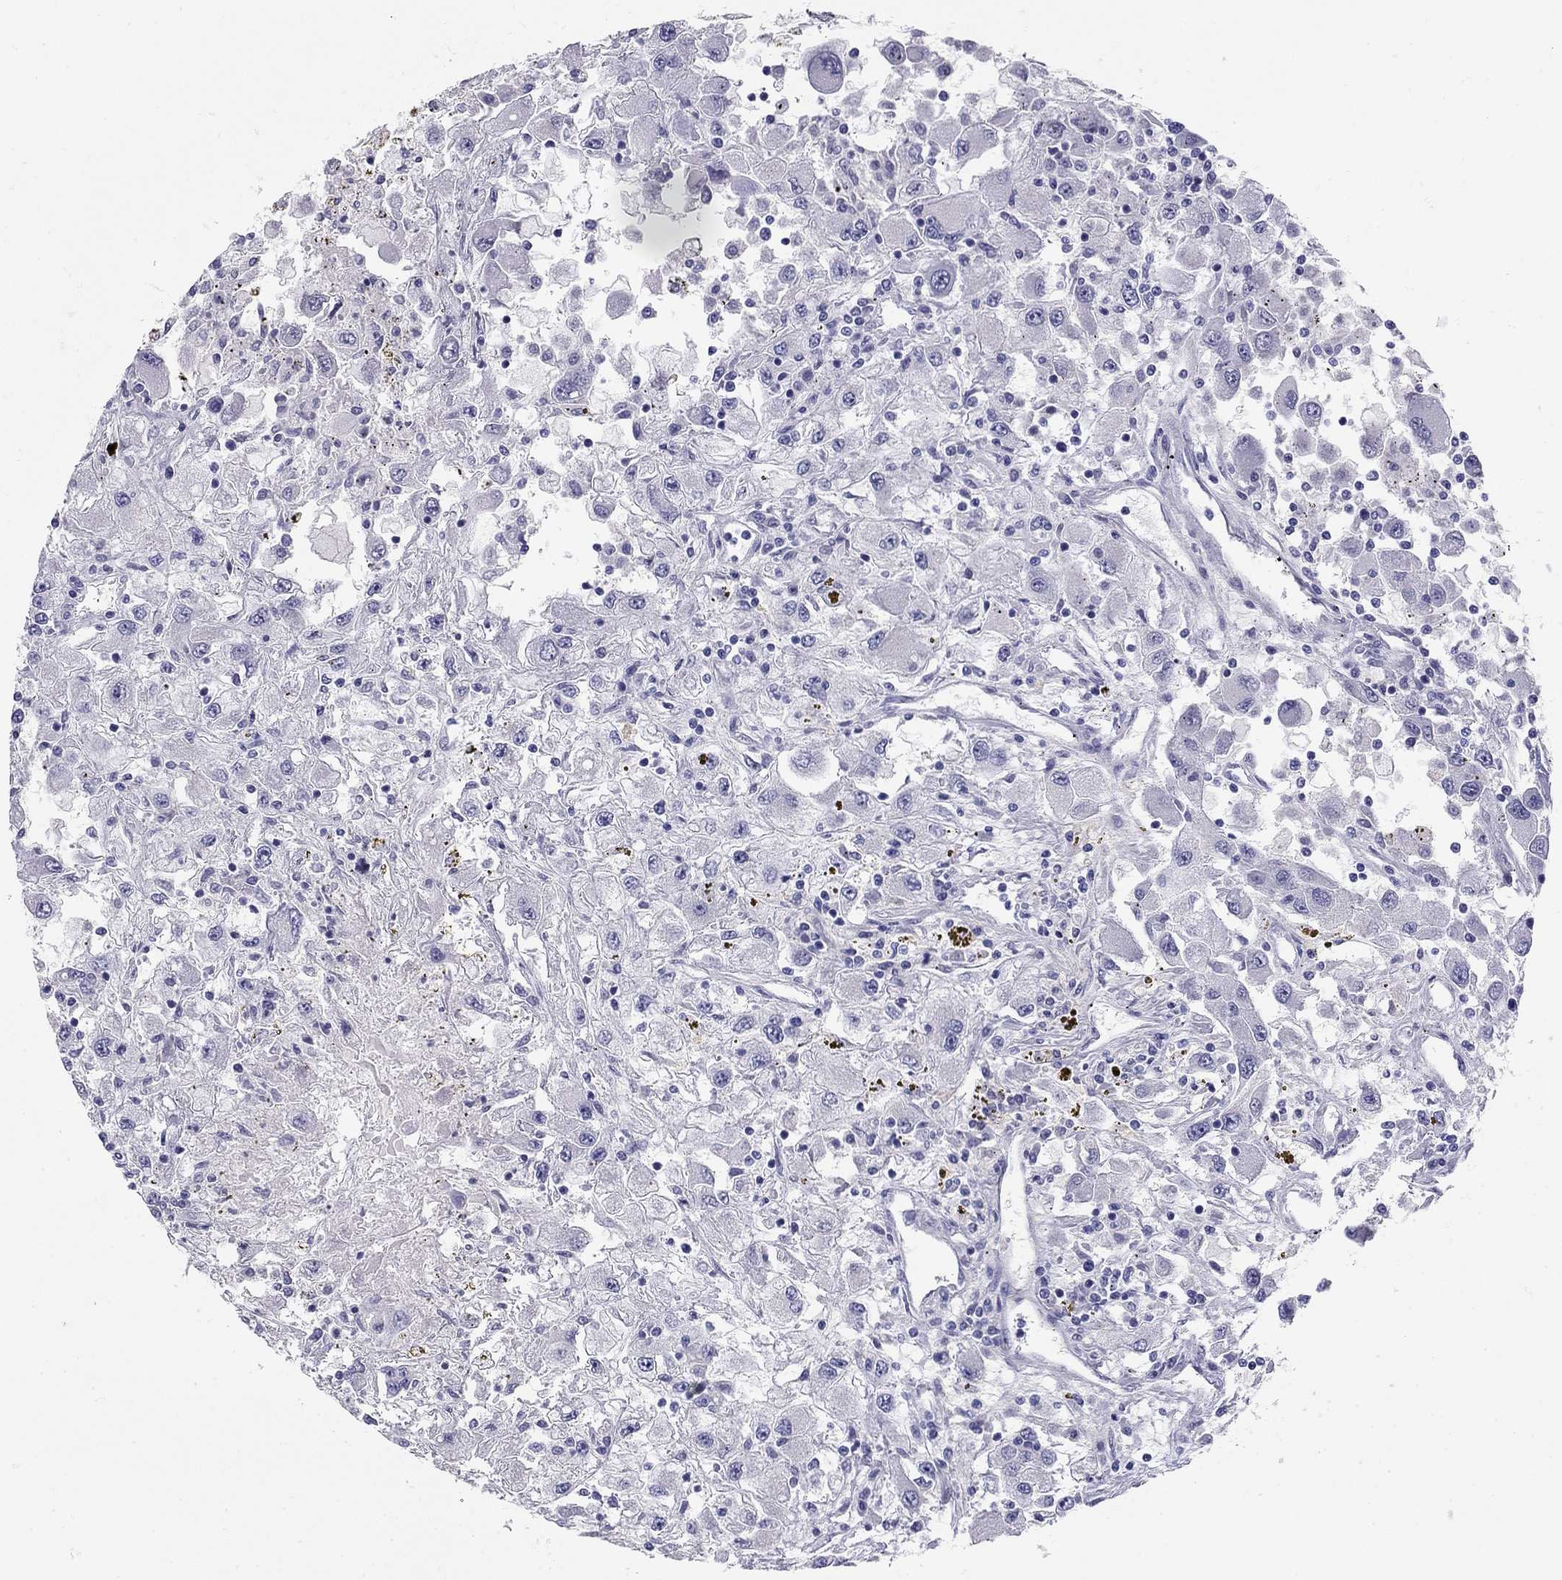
{"staining": {"intensity": "negative", "quantity": "none", "location": "none"}, "tissue": "renal cancer", "cell_type": "Tumor cells", "image_type": "cancer", "snomed": [{"axis": "morphology", "description": "Adenocarcinoma, NOS"}, {"axis": "topography", "description": "Kidney"}], "caption": "Human renal cancer (adenocarcinoma) stained for a protein using immunohistochemistry (IHC) displays no staining in tumor cells.", "gene": "C8orf88", "patient": {"sex": "female", "age": 67}}